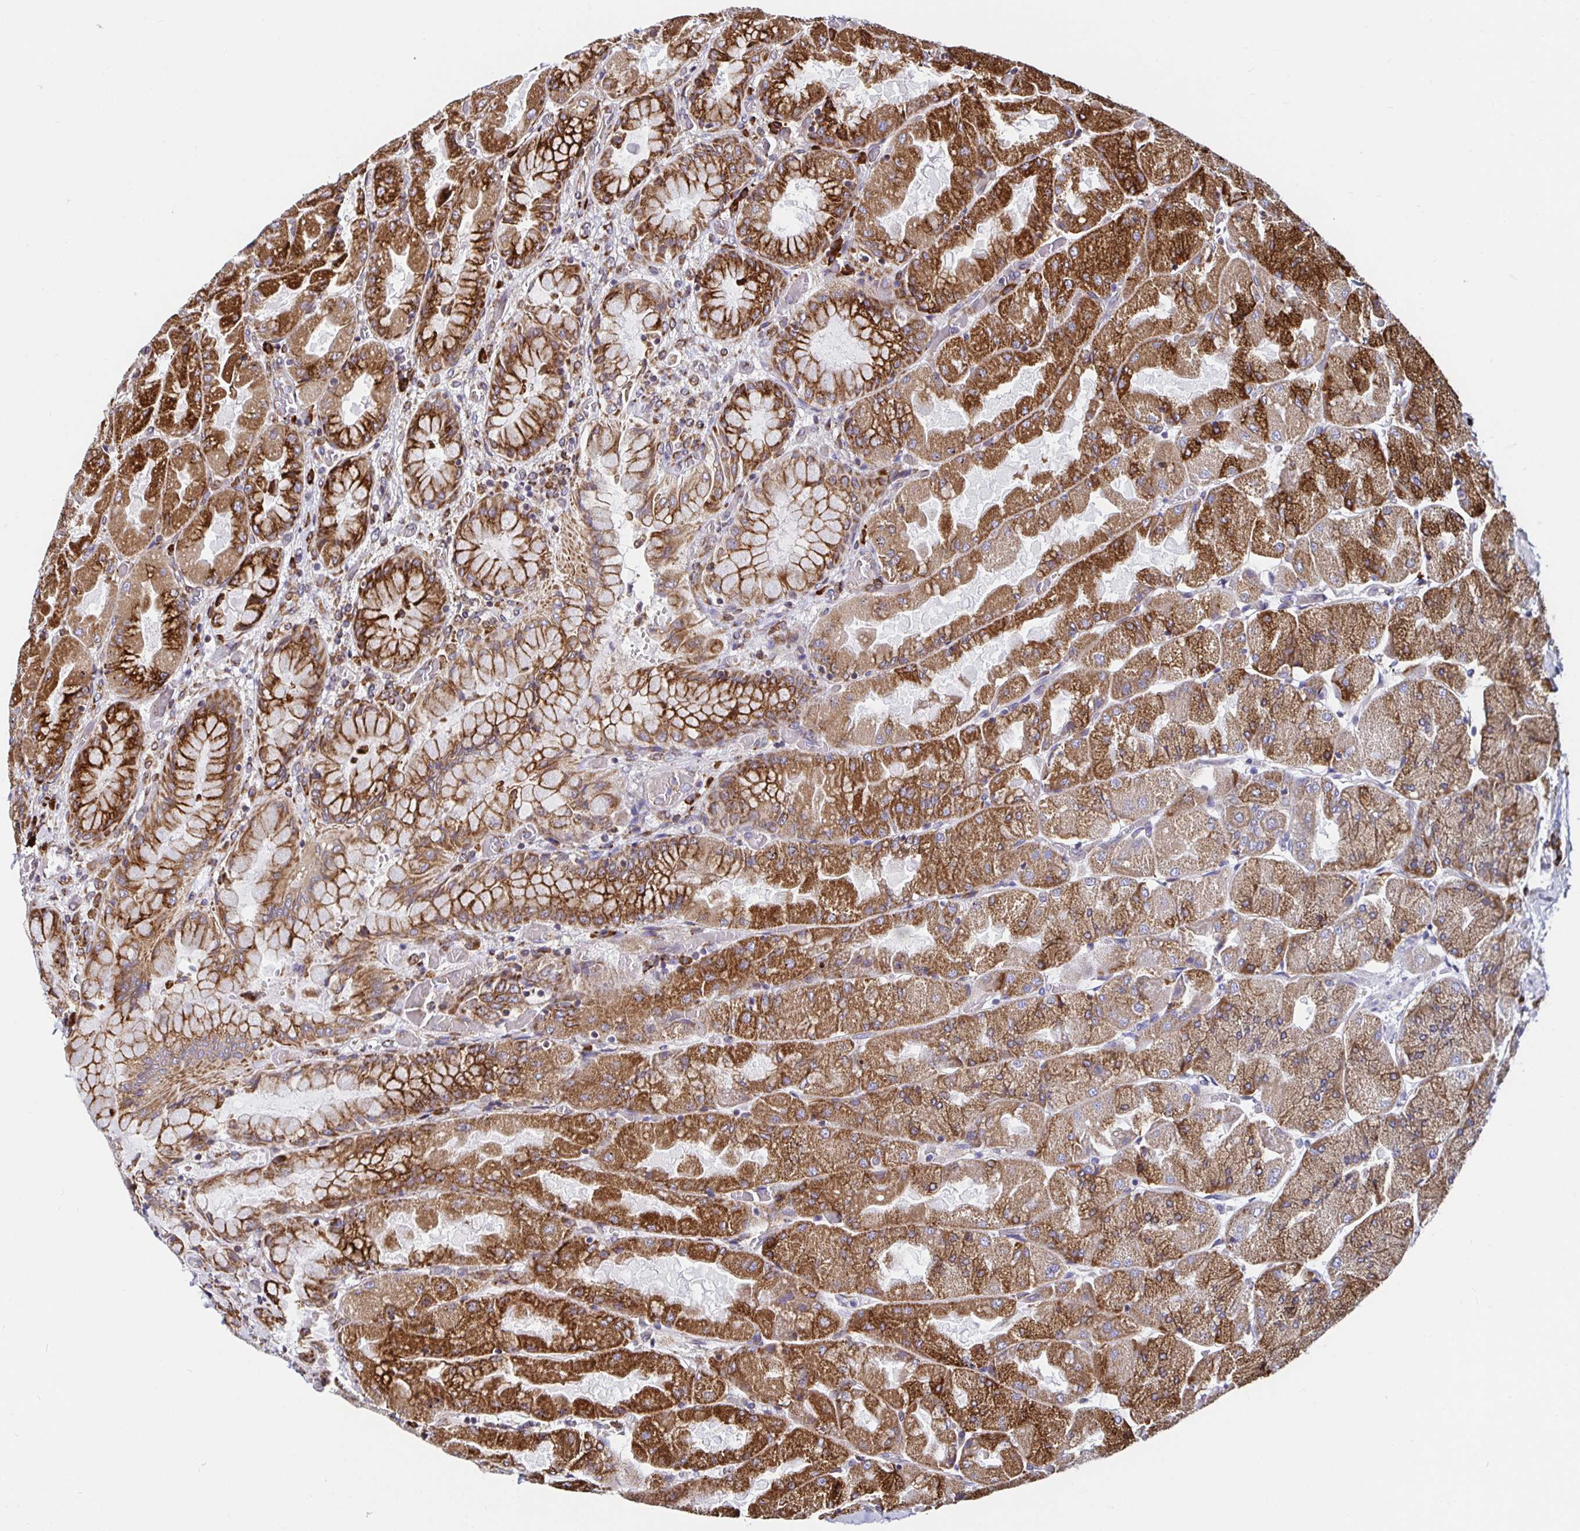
{"staining": {"intensity": "strong", "quantity": ">75%", "location": "cytoplasmic/membranous"}, "tissue": "stomach", "cell_type": "Glandular cells", "image_type": "normal", "snomed": [{"axis": "morphology", "description": "Normal tissue, NOS"}, {"axis": "topography", "description": "Stomach"}], "caption": "Approximately >75% of glandular cells in unremarkable human stomach display strong cytoplasmic/membranous protein positivity as visualized by brown immunohistochemical staining.", "gene": "SMYD3", "patient": {"sex": "female", "age": 61}}